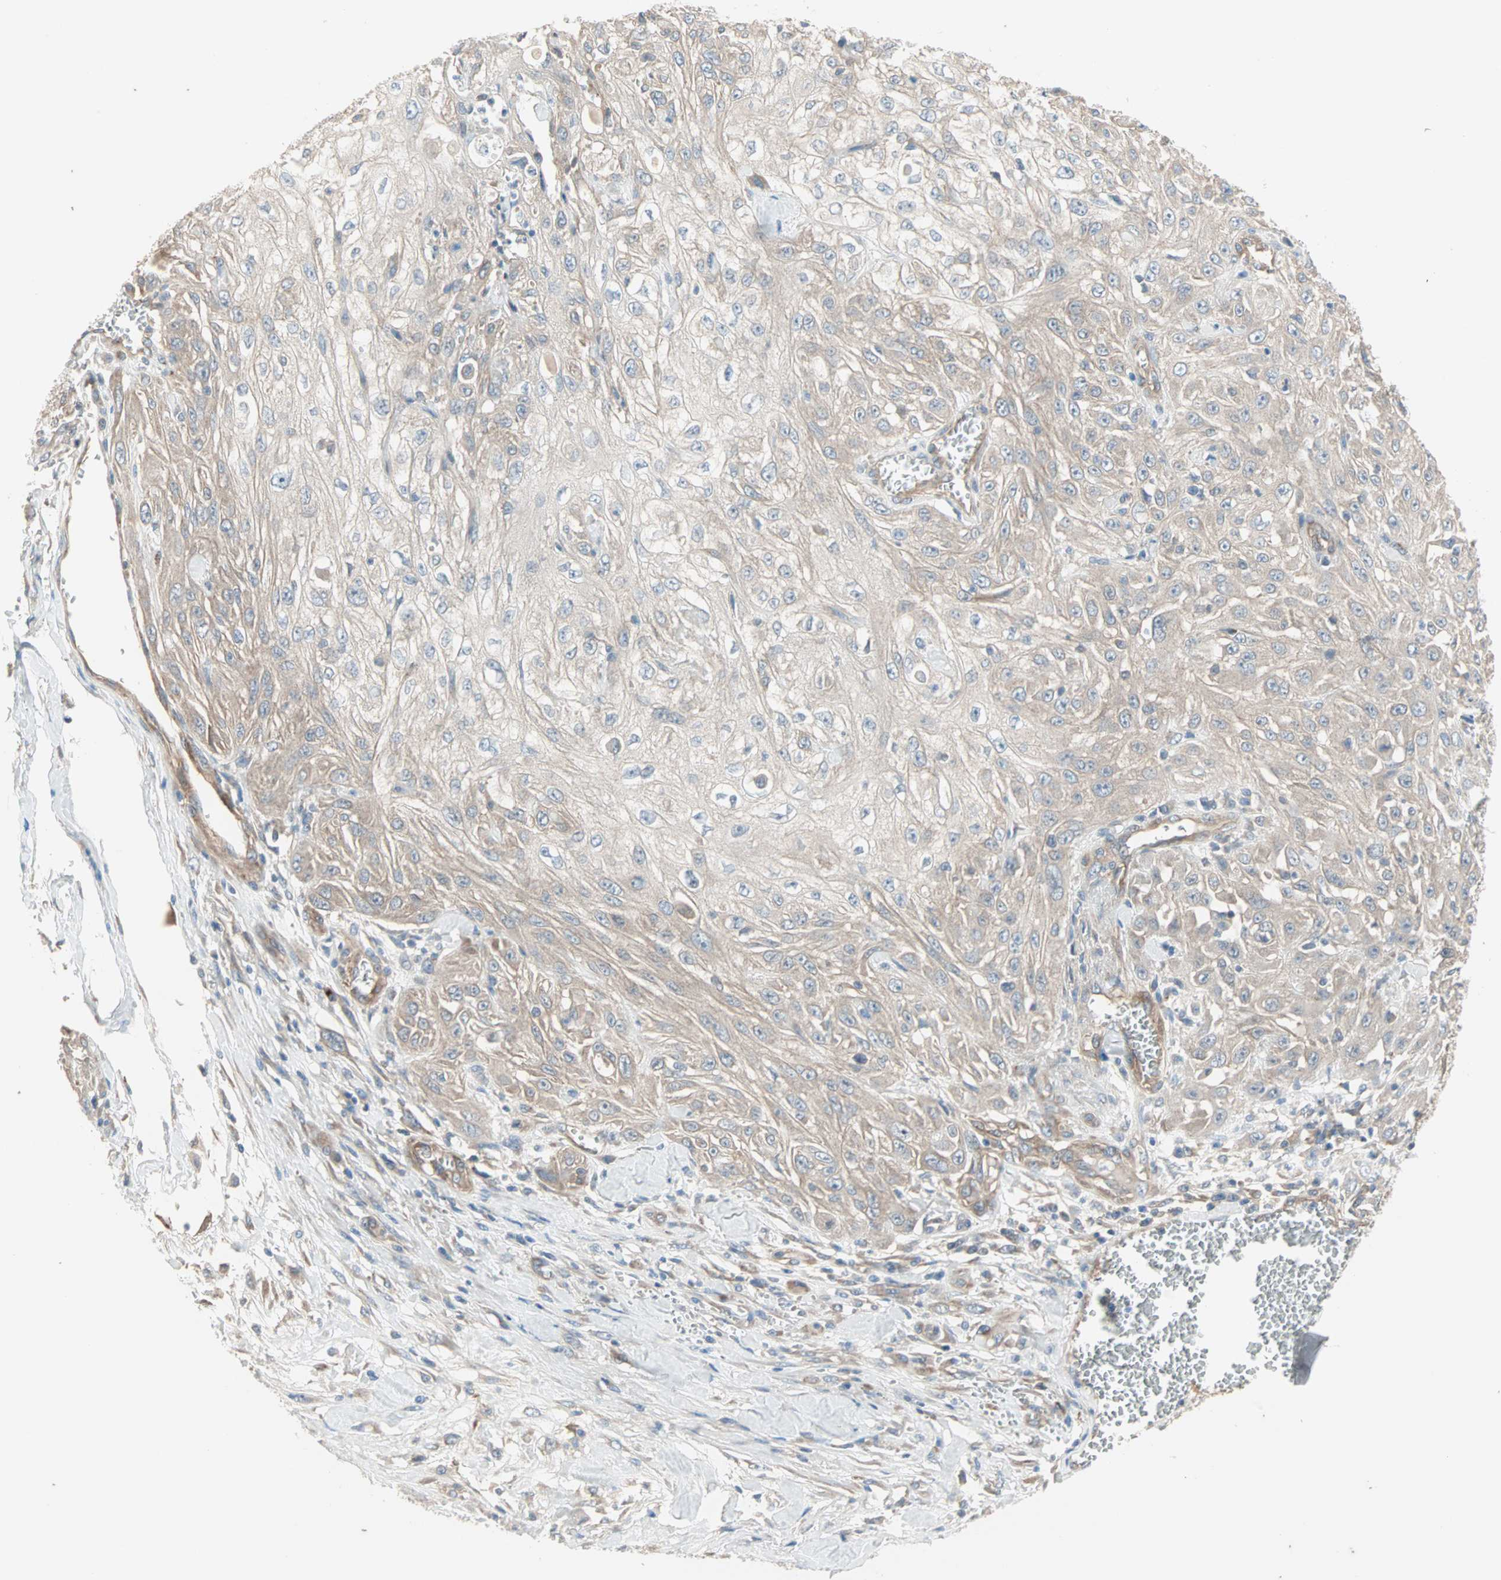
{"staining": {"intensity": "weak", "quantity": "25%-75%", "location": "cytoplasmic/membranous"}, "tissue": "skin cancer", "cell_type": "Tumor cells", "image_type": "cancer", "snomed": [{"axis": "morphology", "description": "Squamous cell carcinoma, NOS"}, {"axis": "morphology", "description": "Squamous cell carcinoma, metastatic, NOS"}, {"axis": "topography", "description": "Skin"}, {"axis": "topography", "description": "Lymph node"}], "caption": "There is low levels of weak cytoplasmic/membranous staining in tumor cells of squamous cell carcinoma (skin), as demonstrated by immunohistochemical staining (brown color).", "gene": "PDE8A", "patient": {"sex": "male", "age": 75}}